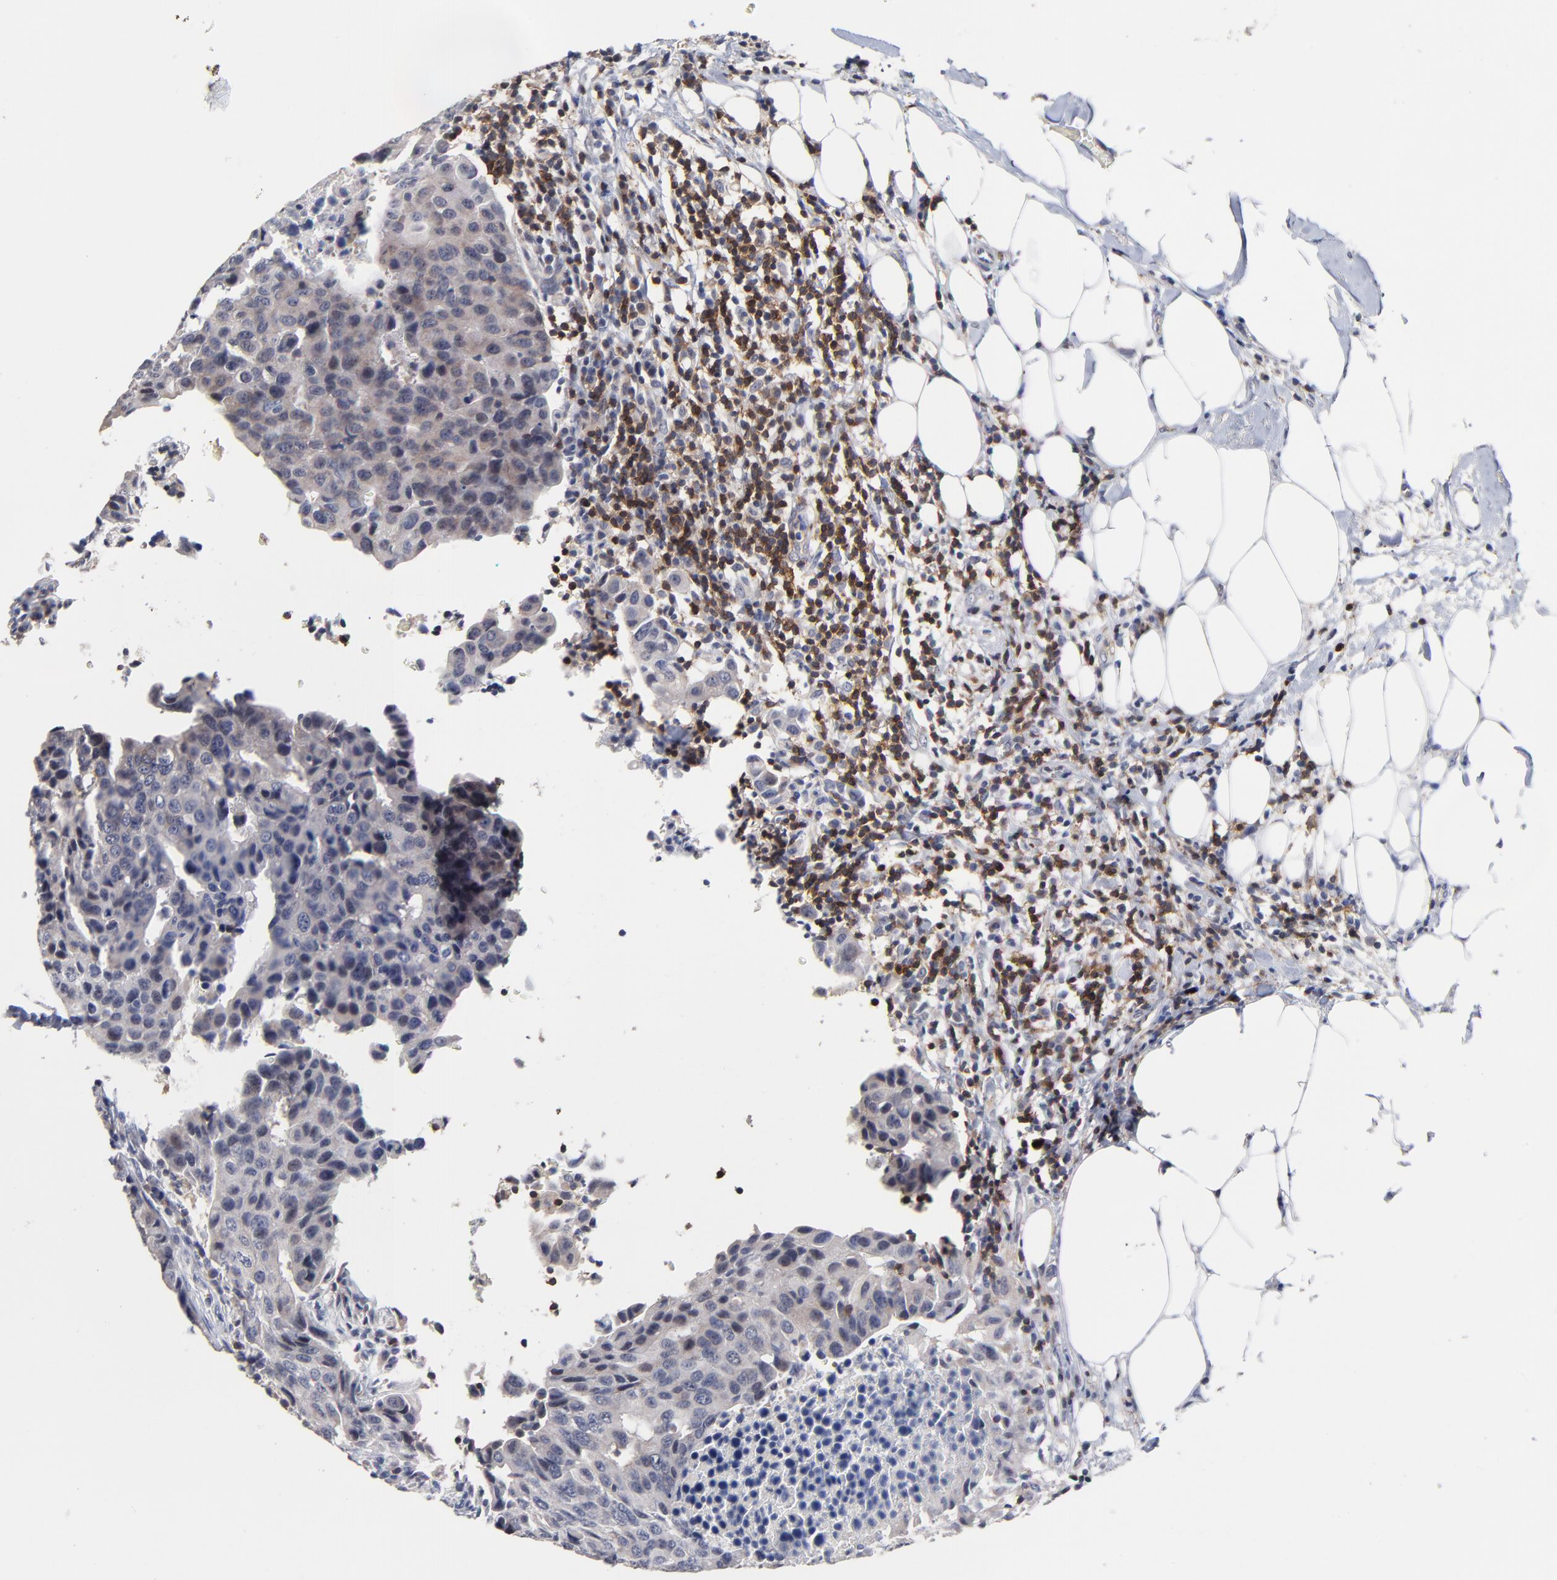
{"staining": {"intensity": "weak", "quantity": "<25%", "location": "nuclear"}, "tissue": "breast cancer", "cell_type": "Tumor cells", "image_type": "cancer", "snomed": [{"axis": "morphology", "description": "Duct carcinoma"}, {"axis": "topography", "description": "Breast"}], "caption": "Tumor cells are negative for protein expression in human breast cancer.", "gene": "TRAT1", "patient": {"sex": "female", "age": 54}}